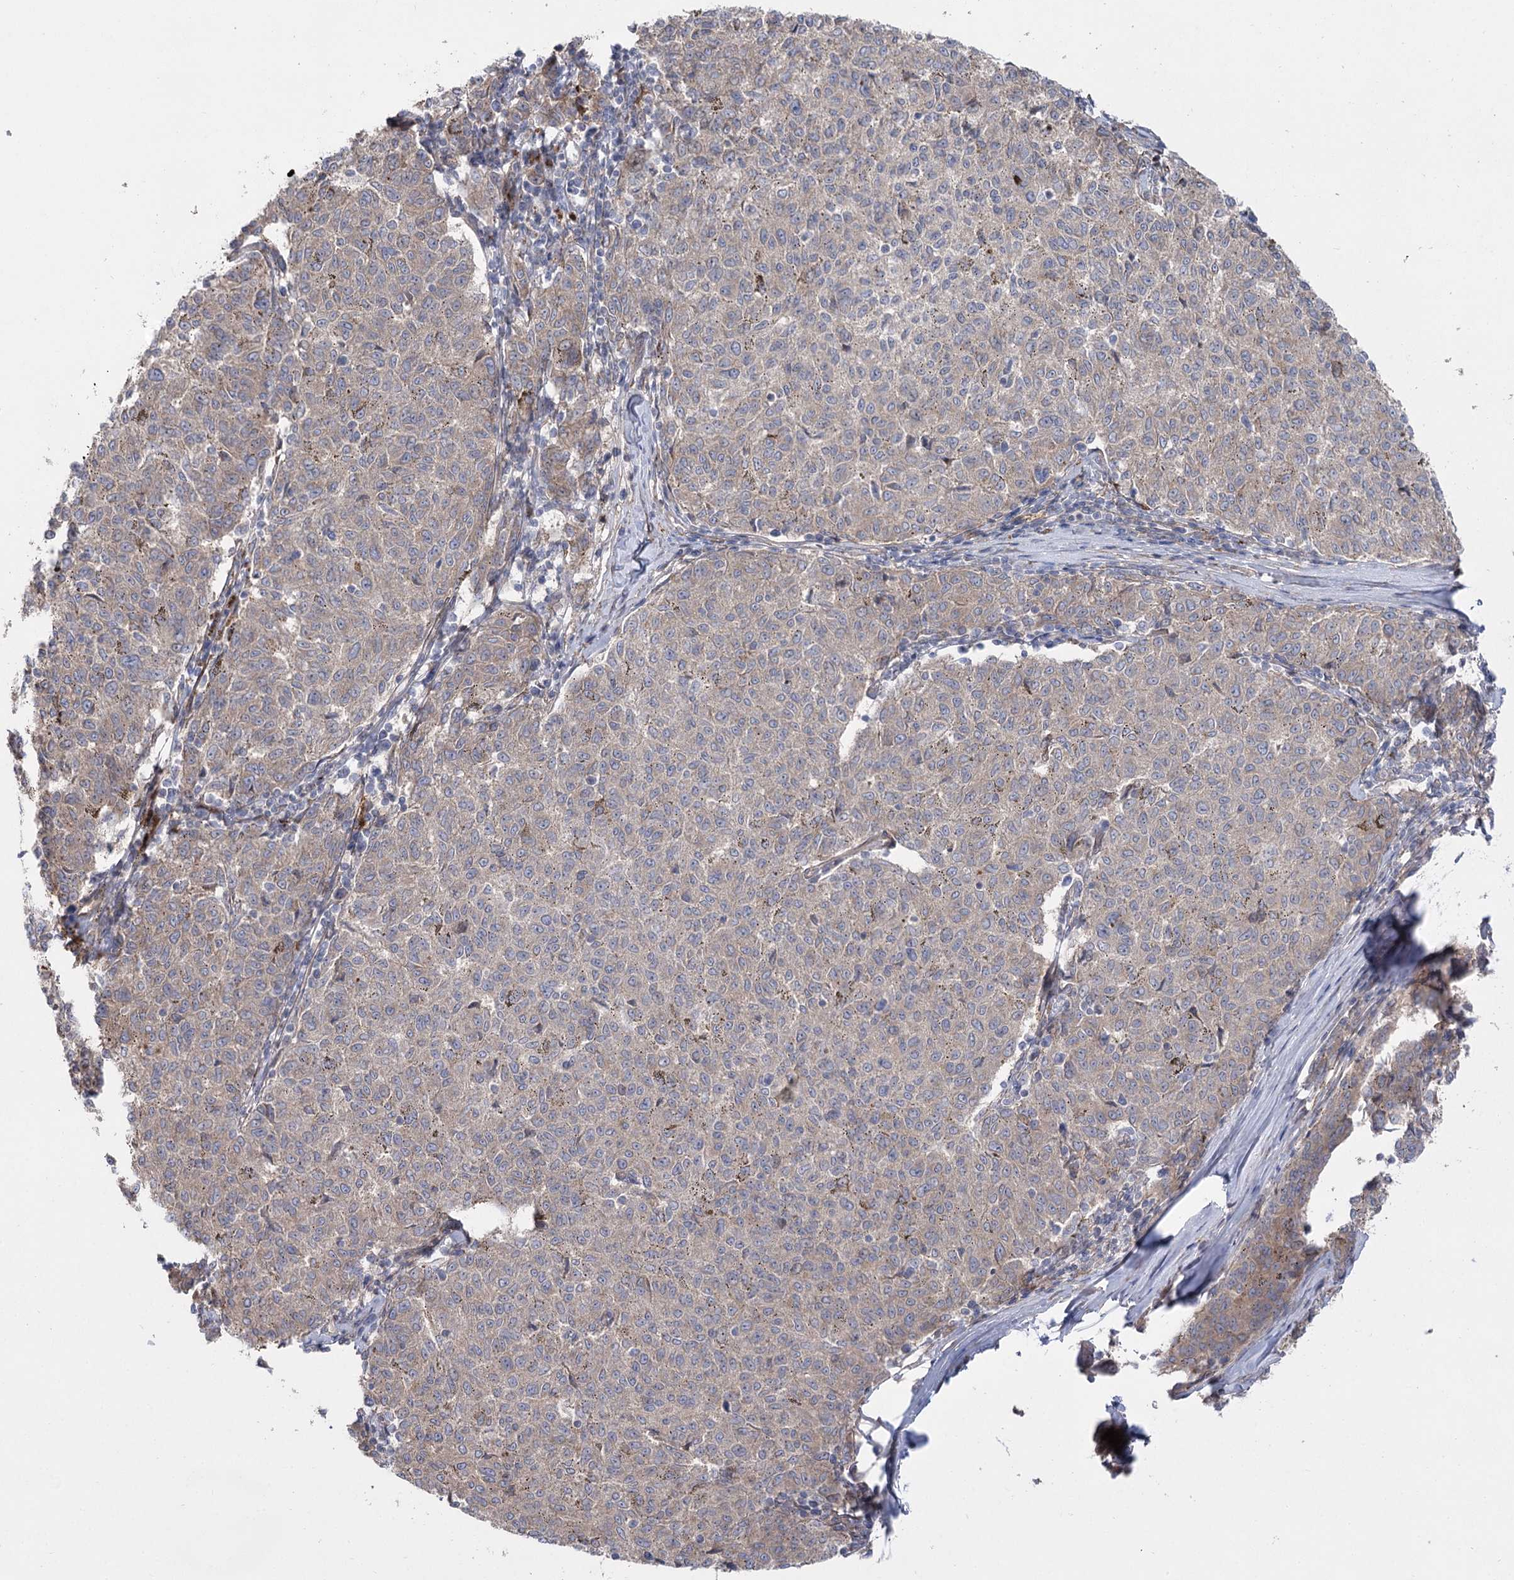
{"staining": {"intensity": "weak", "quantity": ">75%", "location": "cytoplasmic/membranous"}, "tissue": "melanoma", "cell_type": "Tumor cells", "image_type": "cancer", "snomed": [{"axis": "morphology", "description": "Malignant melanoma, NOS"}, {"axis": "topography", "description": "Skin"}], "caption": "Protein expression analysis of human malignant melanoma reveals weak cytoplasmic/membranous expression in approximately >75% of tumor cells.", "gene": "SH3BP5L", "patient": {"sex": "female", "age": 72}}